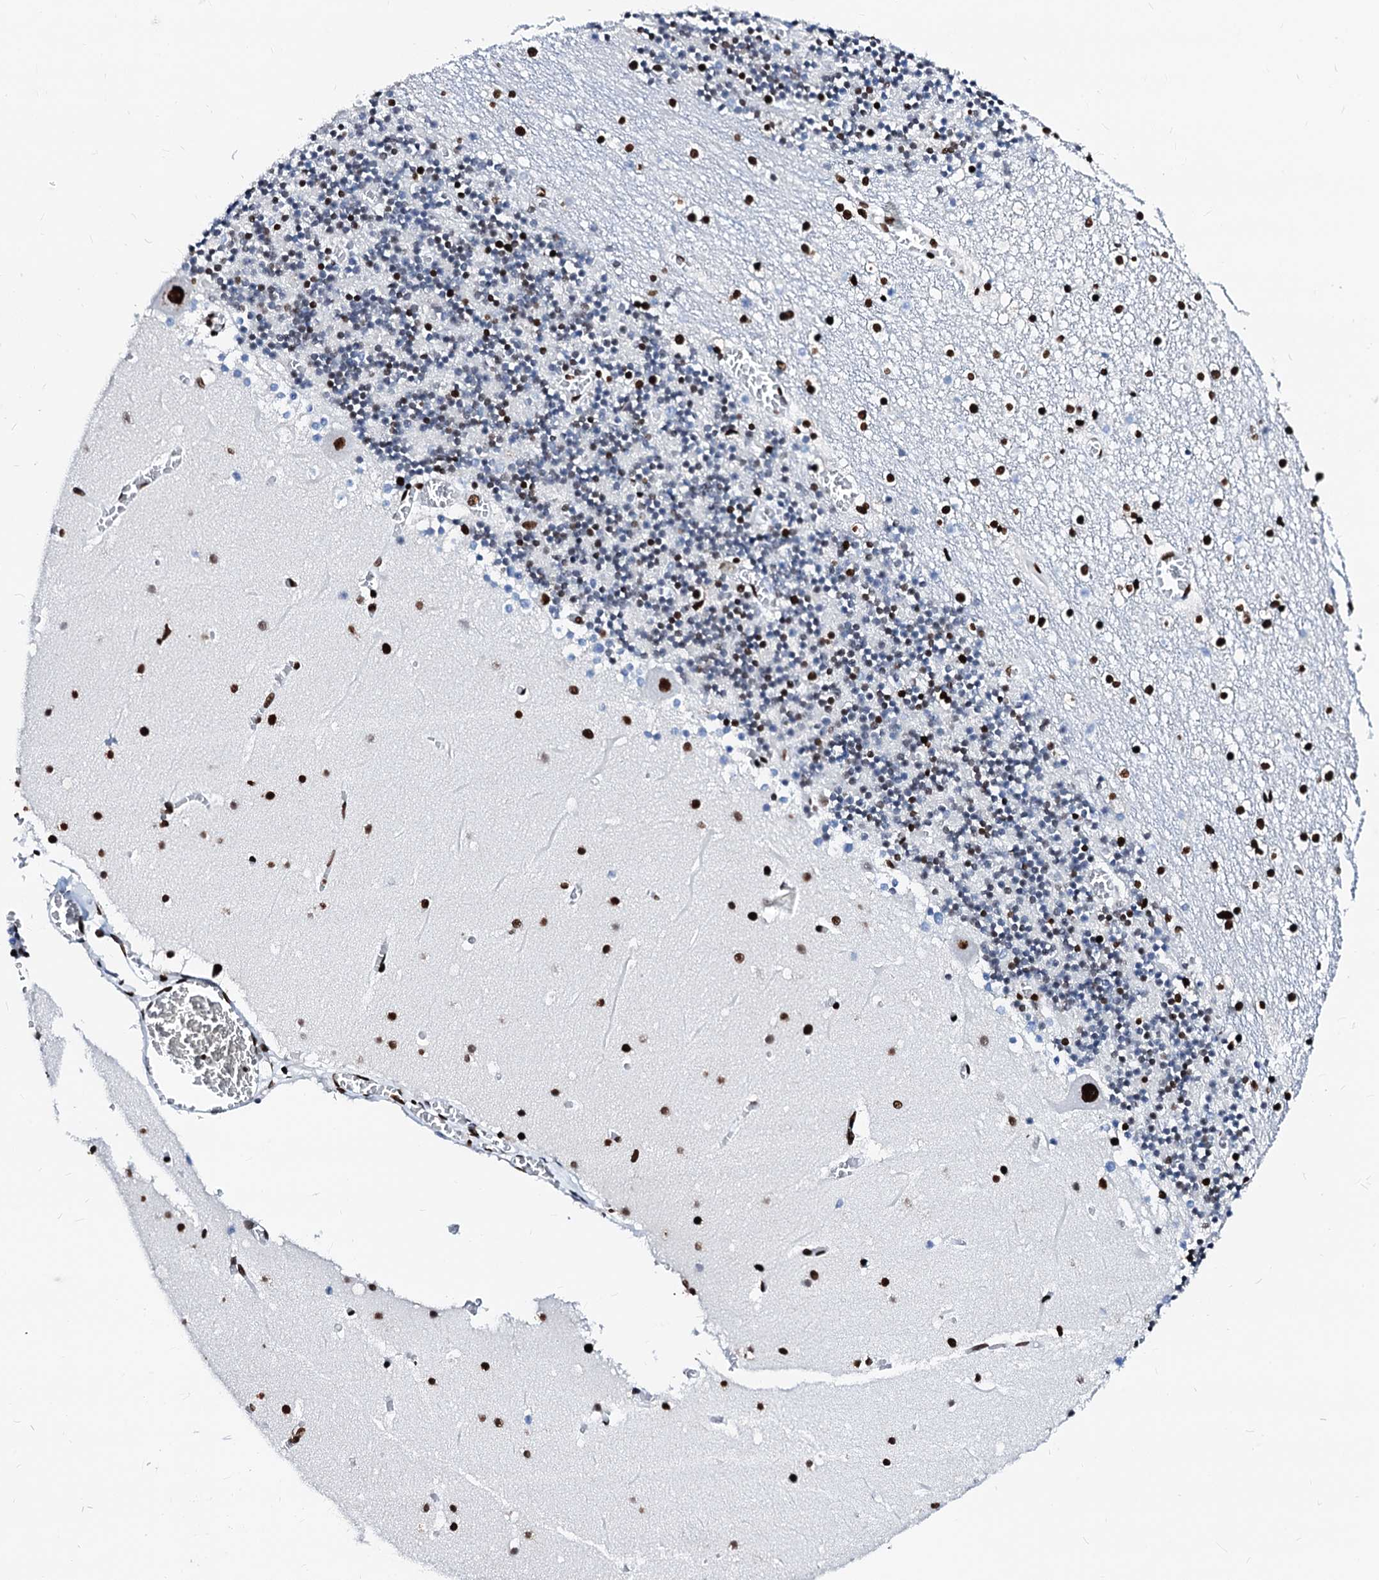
{"staining": {"intensity": "strong", "quantity": "25%-75%", "location": "nuclear"}, "tissue": "cerebellum", "cell_type": "Cells in granular layer", "image_type": "normal", "snomed": [{"axis": "morphology", "description": "Normal tissue, NOS"}, {"axis": "topography", "description": "Cerebellum"}], "caption": "DAB immunohistochemical staining of unremarkable human cerebellum displays strong nuclear protein positivity in about 25%-75% of cells in granular layer.", "gene": "RALY", "patient": {"sex": "female", "age": 28}}